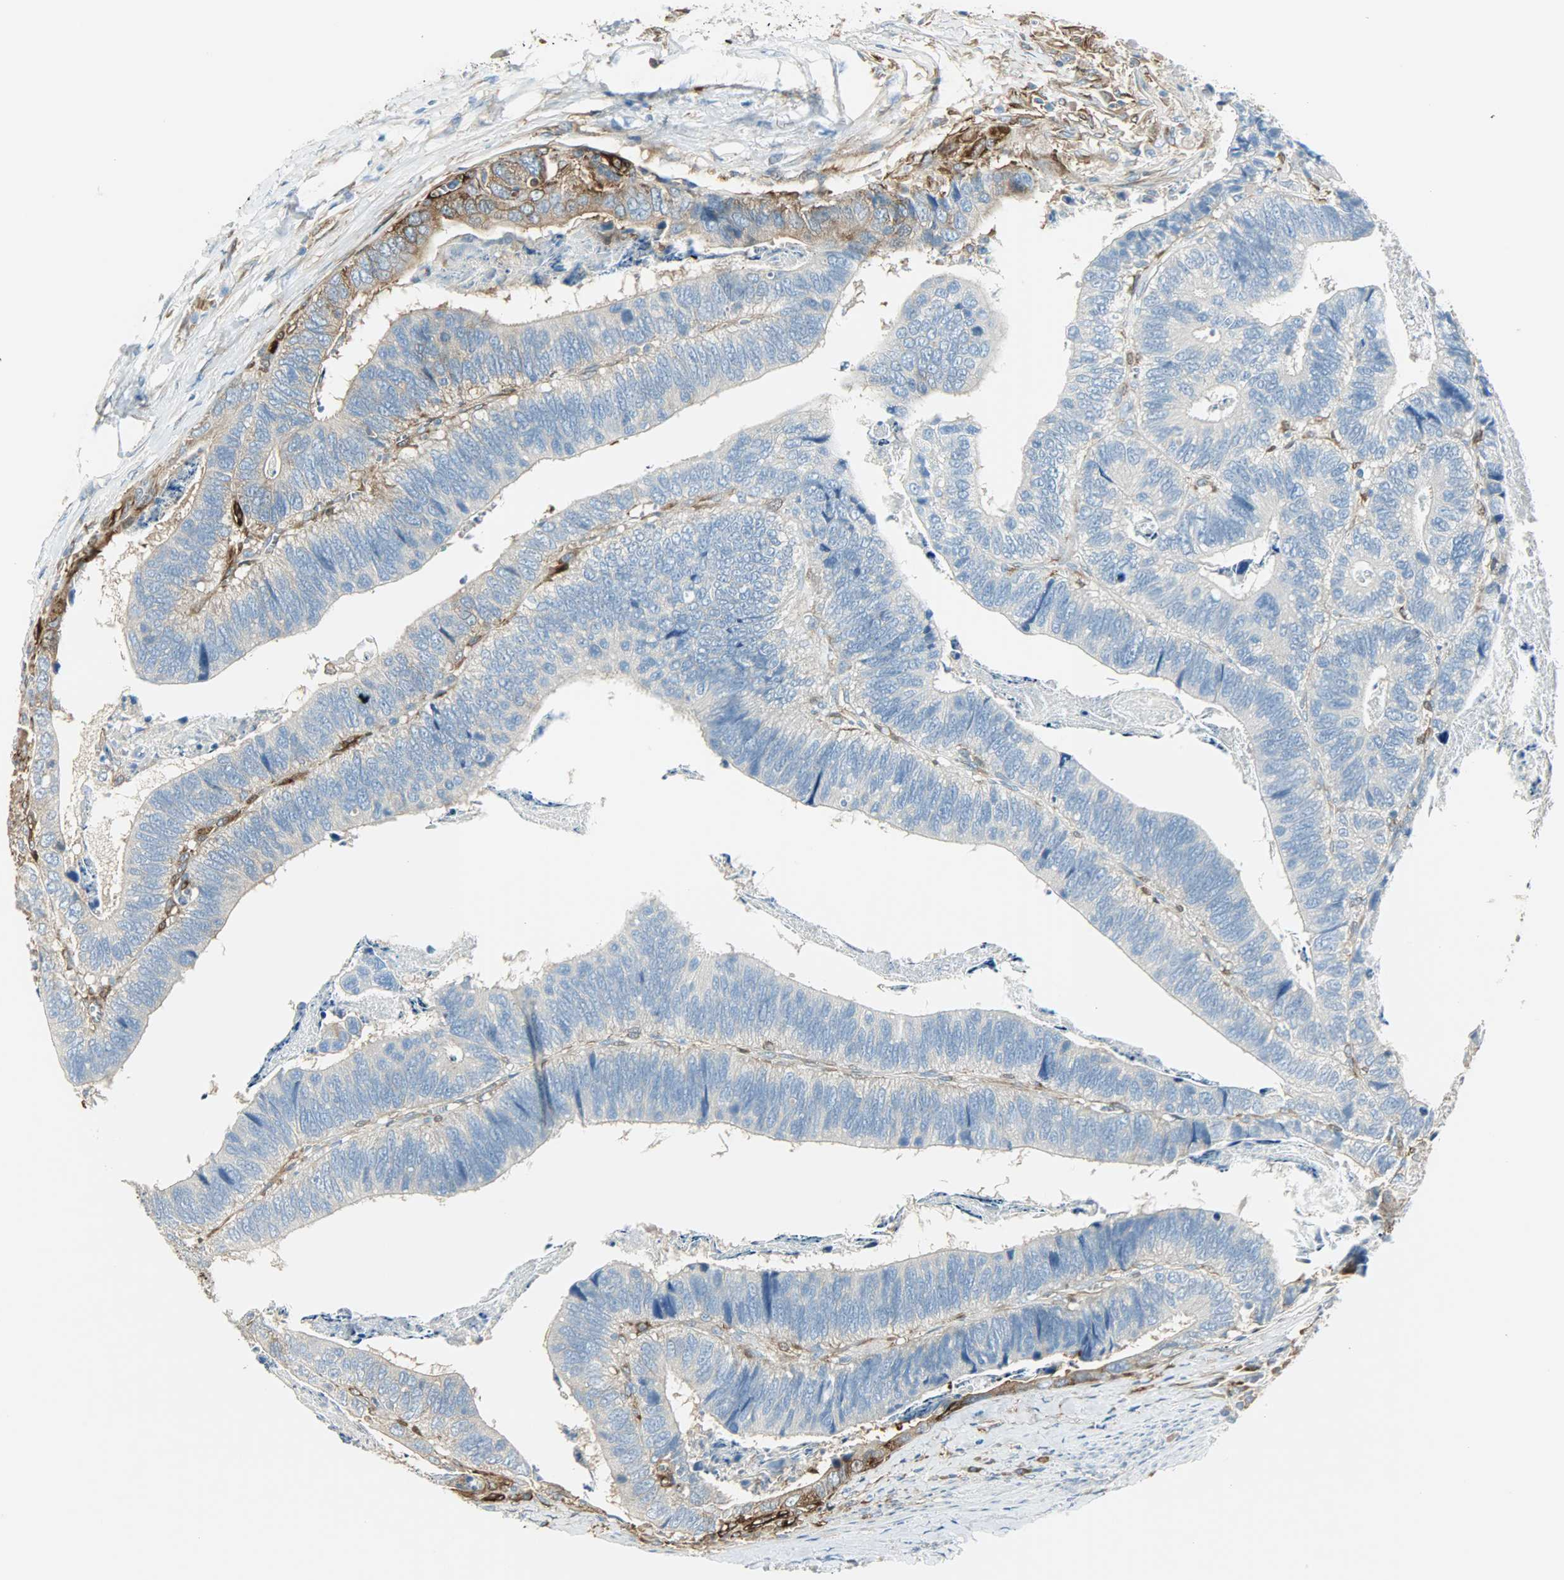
{"staining": {"intensity": "moderate", "quantity": "<25%", "location": "cytoplasmic/membranous"}, "tissue": "colorectal cancer", "cell_type": "Tumor cells", "image_type": "cancer", "snomed": [{"axis": "morphology", "description": "Adenocarcinoma, NOS"}, {"axis": "topography", "description": "Colon"}], "caption": "Immunohistochemical staining of colorectal cancer (adenocarcinoma) exhibits low levels of moderate cytoplasmic/membranous positivity in about <25% of tumor cells.", "gene": "WARS1", "patient": {"sex": "male", "age": 72}}